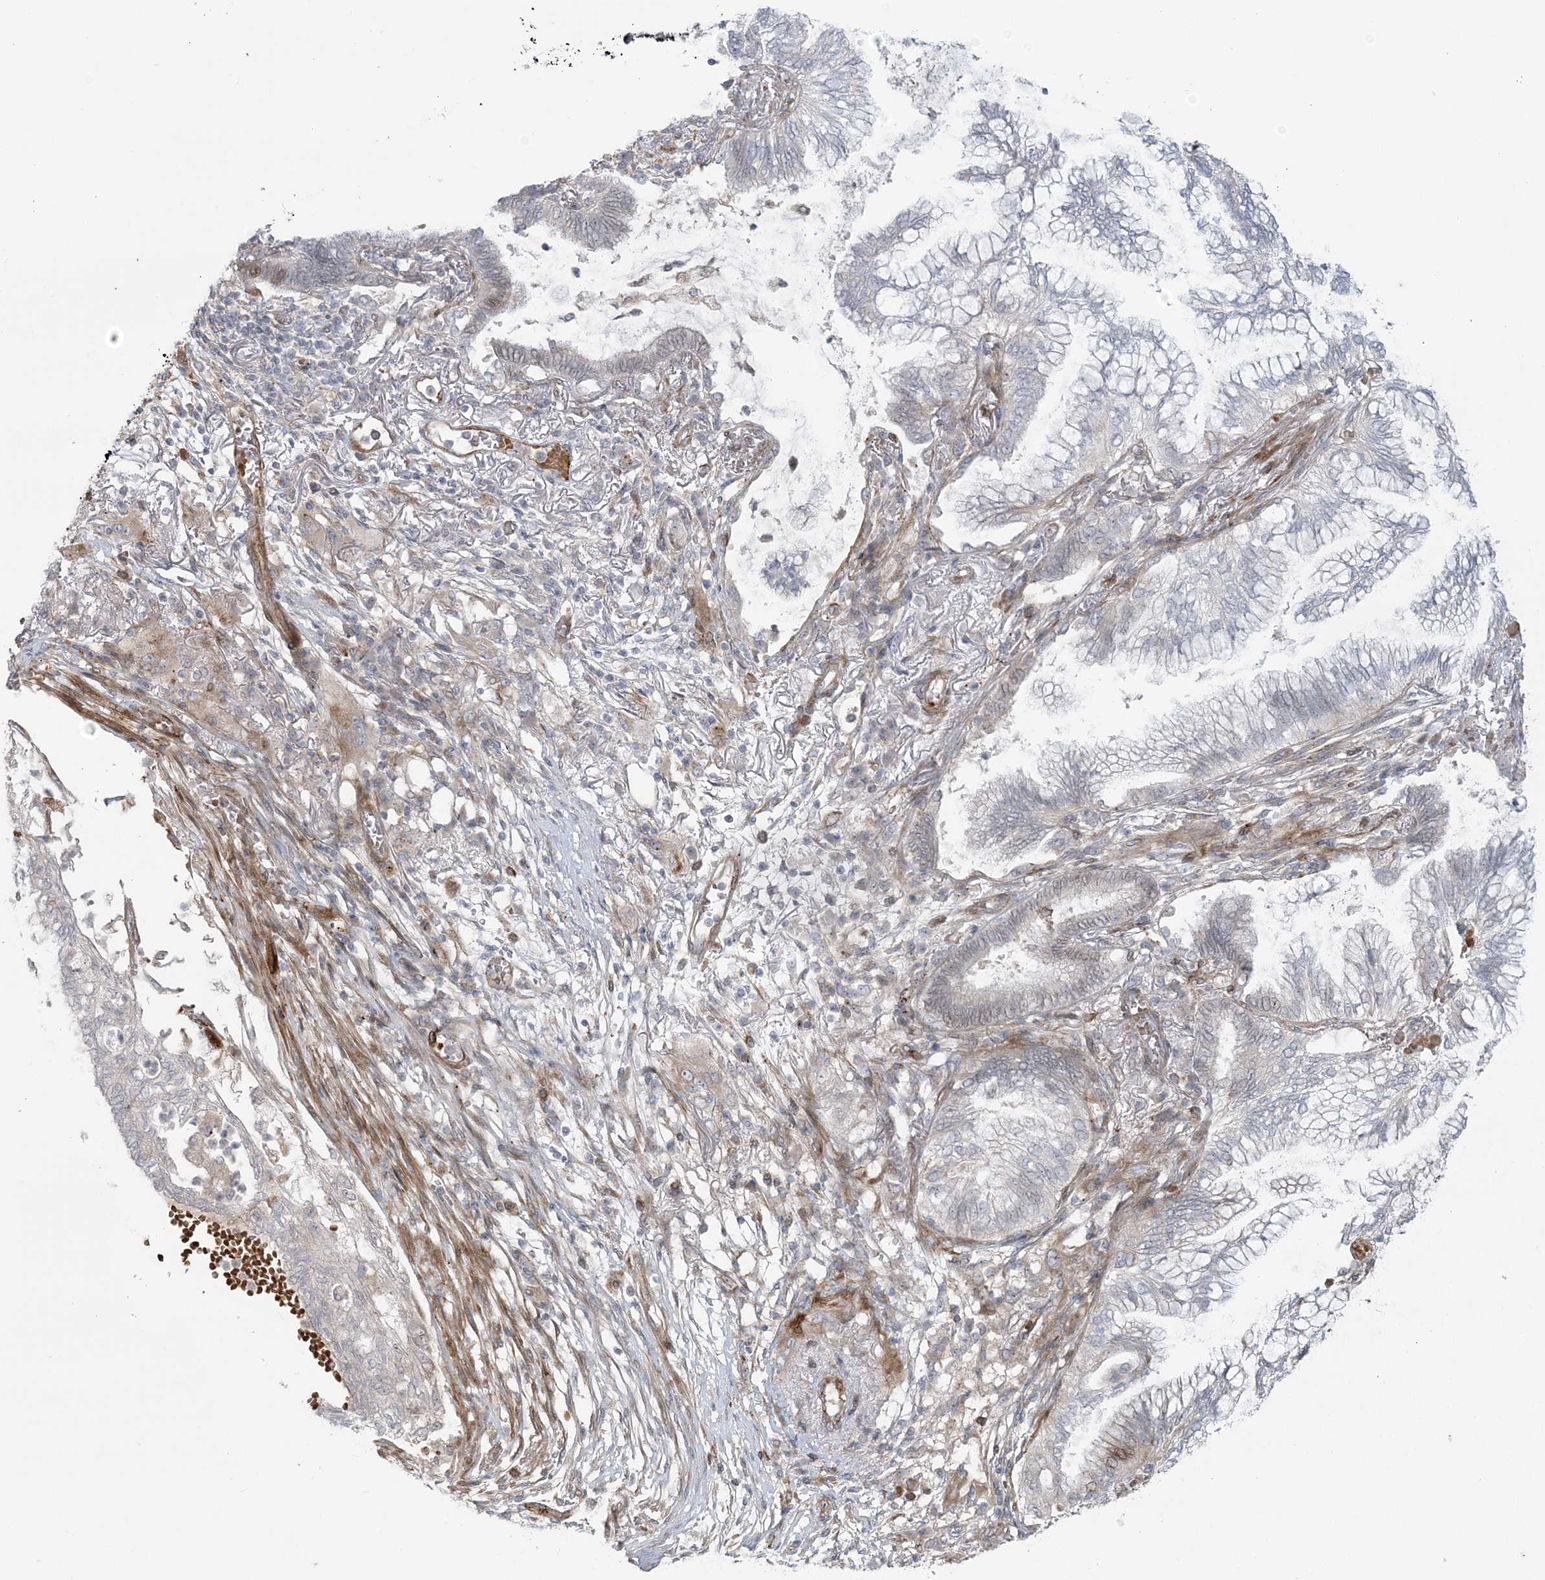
{"staining": {"intensity": "negative", "quantity": "none", "location": "none"}, "tissue": "lung cancer", "cell_type": "Tumor cells", "image_type": "cancer", "snomed": [{"axis": "morphology", "description": "Adenocarcinoma, NOS"}, {"axis": "topography", "description": "Lung"}], "caption": "Protein analysis of lung cancer (adenocarcinoma) demonstrates no significant expression in tumor cells.", "gene": "NUDT9", "patient": {"sex": "female", "age": 70}}